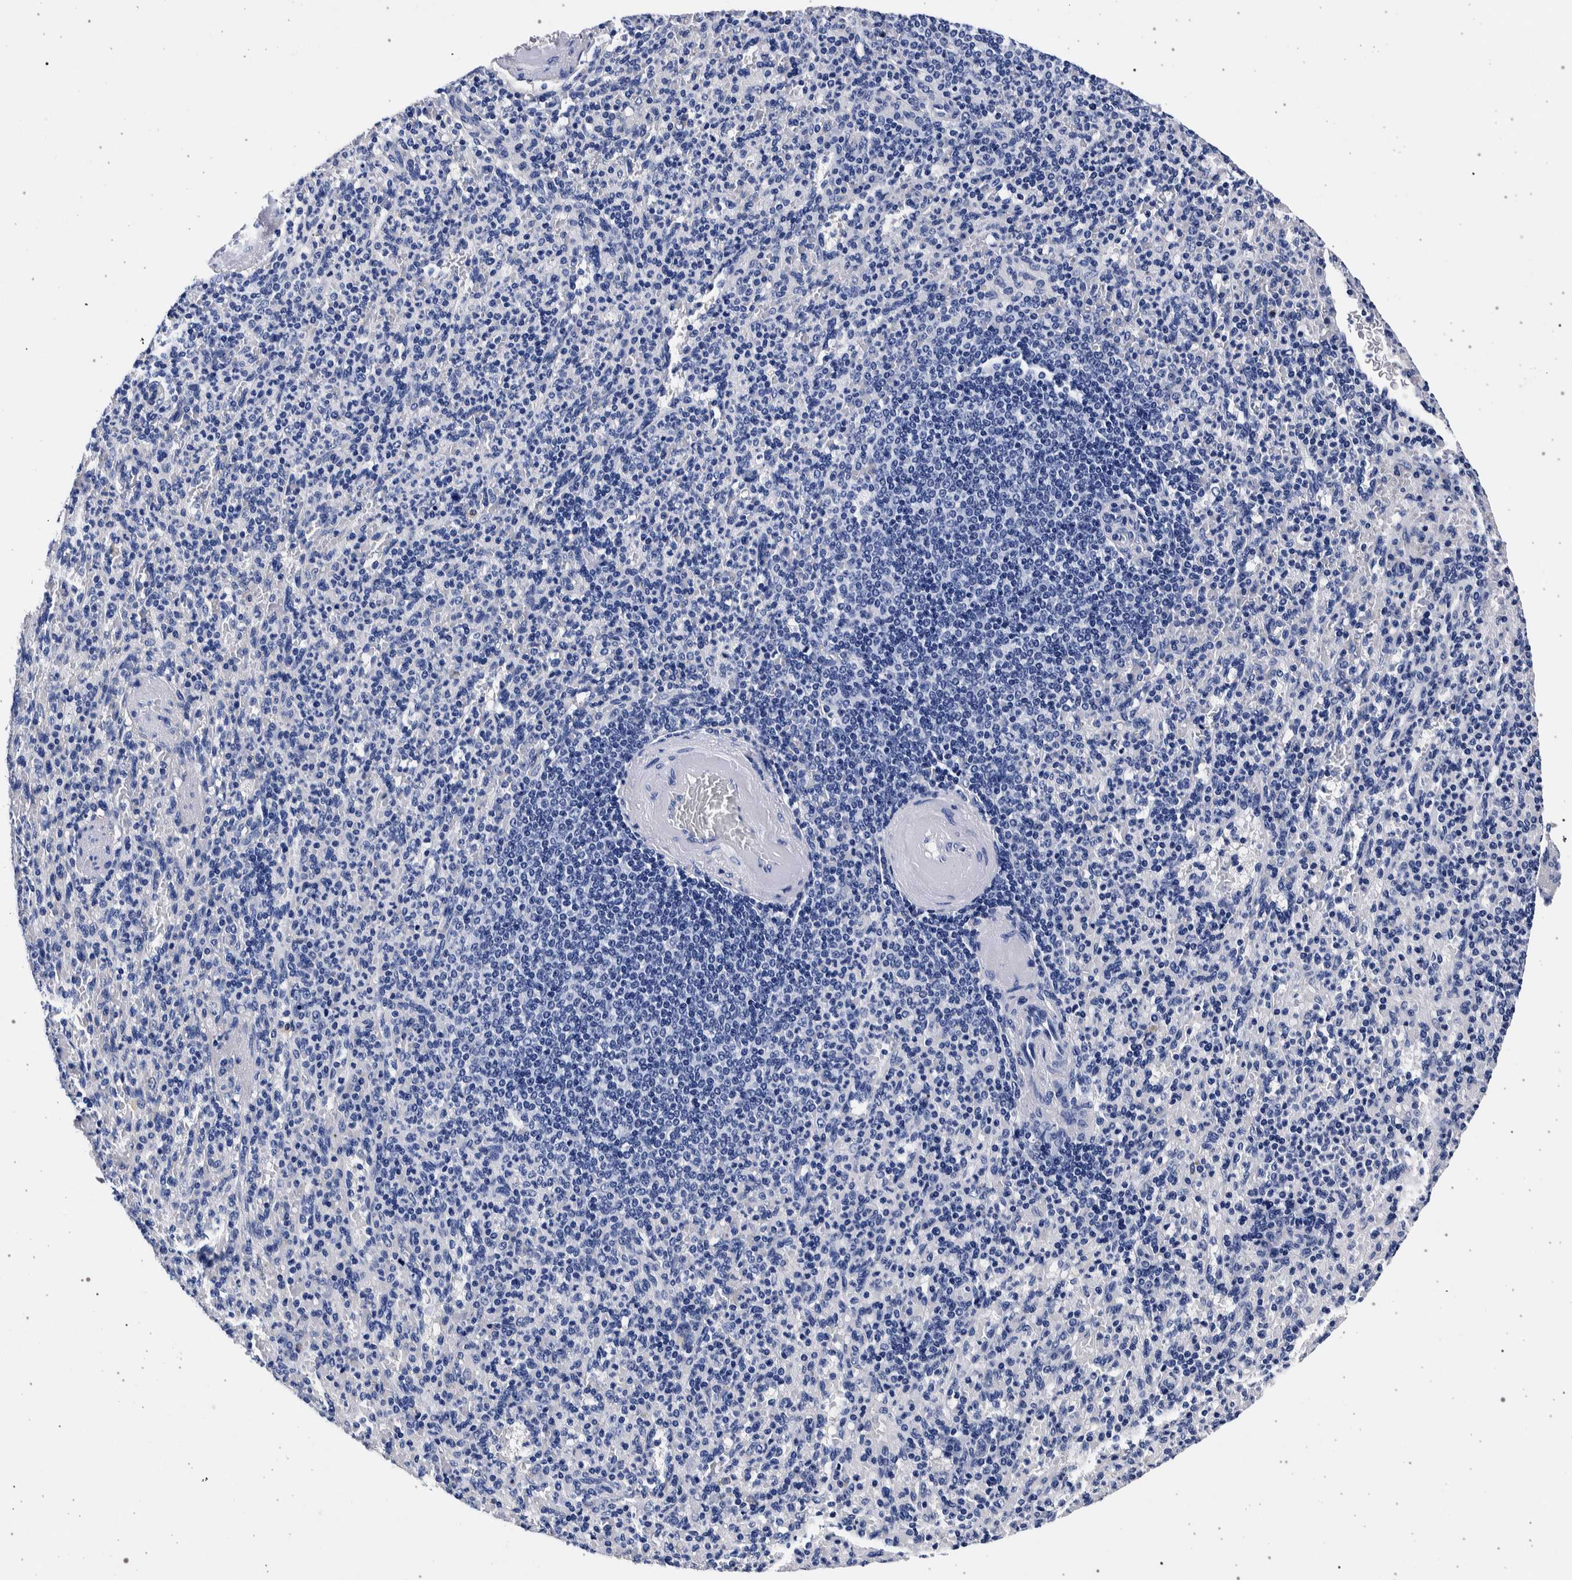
{"staining": {"intensity": "negative", "quantity": "none", "location": "none"}, "tissue": "spleen", "cell_type": "Cells in red pulp", "image_type": "normal", "snomed": [{"axis": "morphology", "description": "Normal tissue, NOS"}, {"axis": "topography", "description": "Spleen"}], "caption": "High magnification brightfield microscopy of unremarkable spleen stained with DAB (3,3'-diaminobenzidine) (brown) and counterstained with hematoxylin (blue): cells in red pulp show no significant positivity.", "gene": "NIBAN2", "patient": {"sex": "female", "age": 74}}